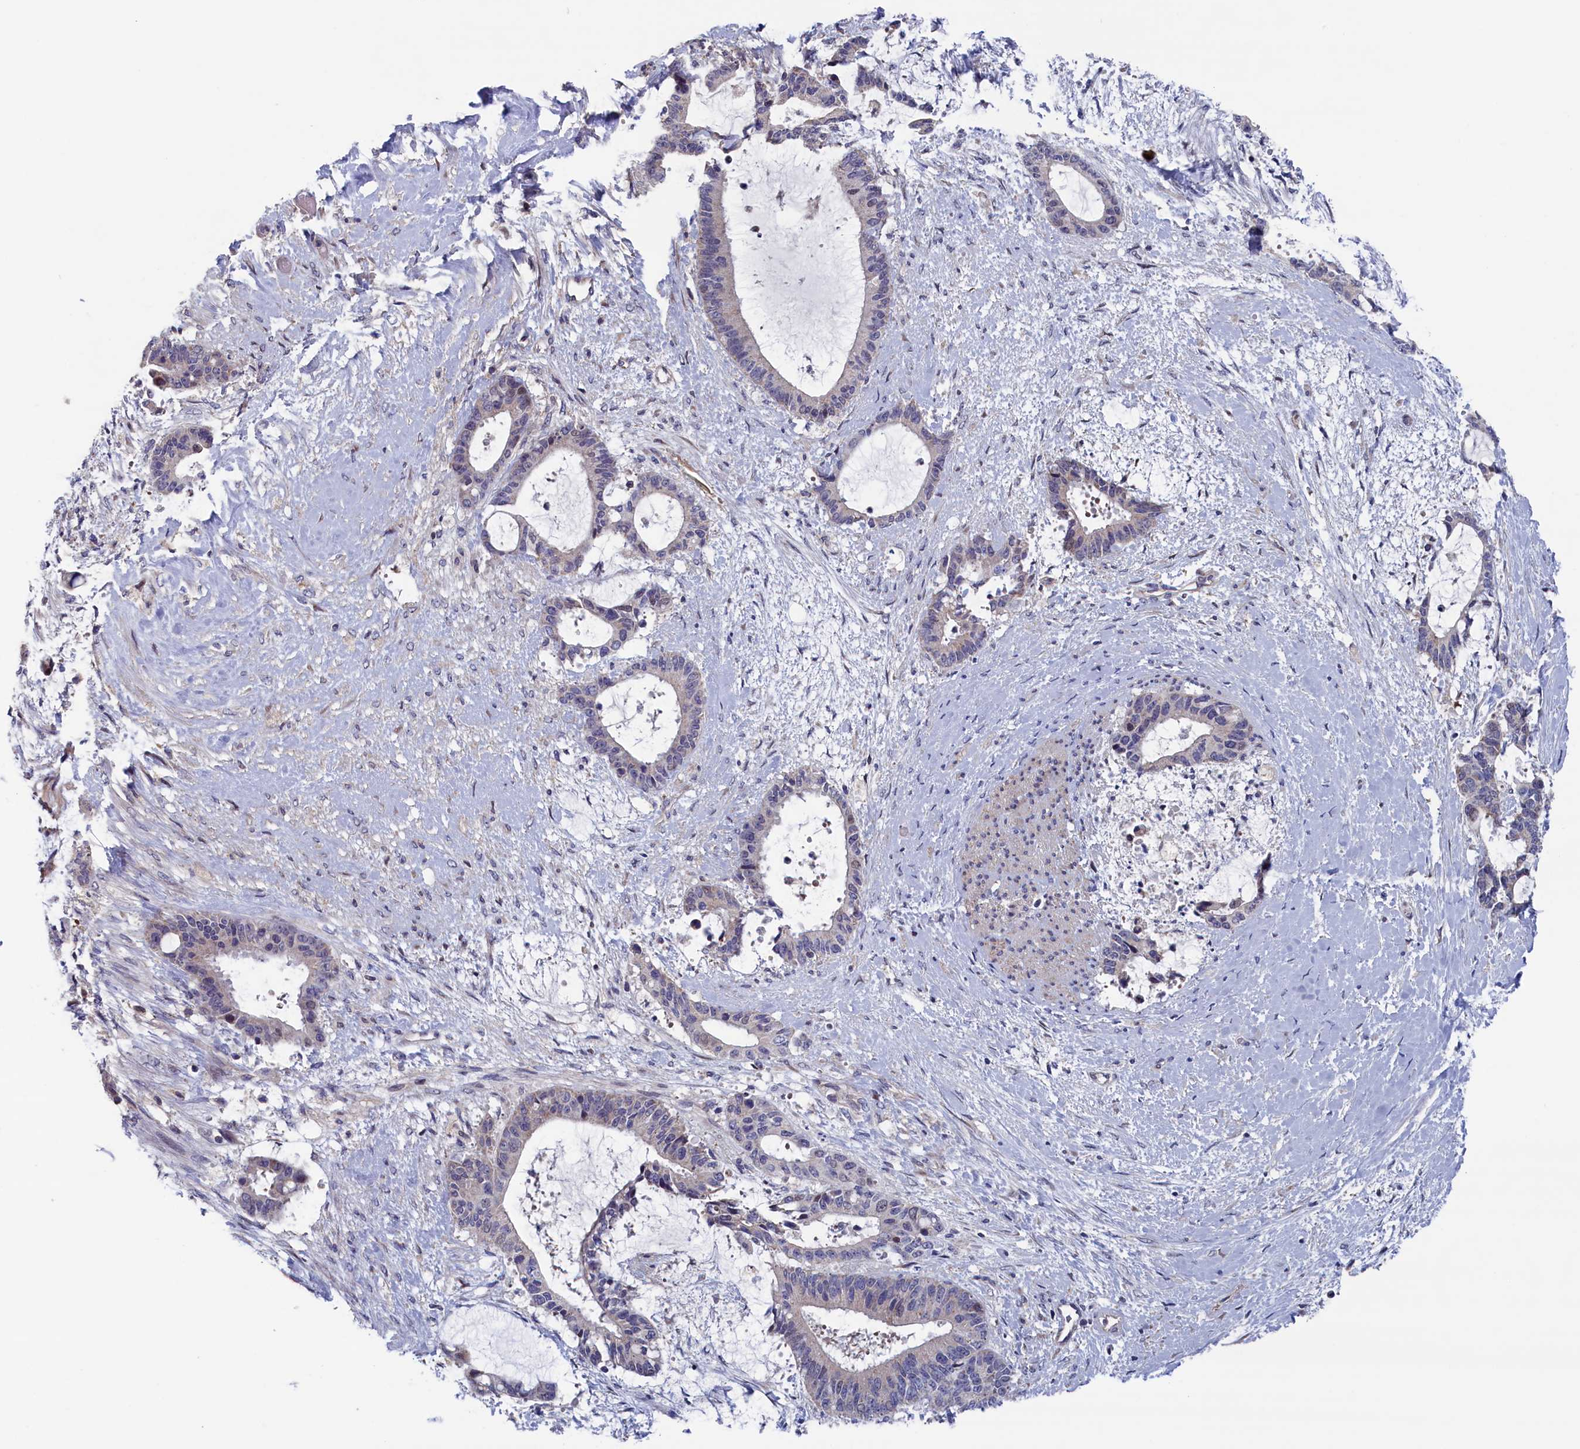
{"staining": {"intensity": "negative", "quantity": "none", "location": "none"}, "tissue": "liver cancer", "cell_type": "Tumor cells", "image_type": "cancer", "snomed": [{"axis": "morphology", "description": "Normal tissue, NOS"}, {"axis": "morphology", "description": "Cholangiocarcinoma"}, {"axis": "topography", "description": "Liver"}, {"axis": "topography", "description": "Peripheral nerve tissue"}], "caption": "The micrograph demonstrates no staining of tumor cells in liver cancer (cholangiocarcinoma).", "gene": "SPATA13", "patient": {"sex": "female", "age": 73}}